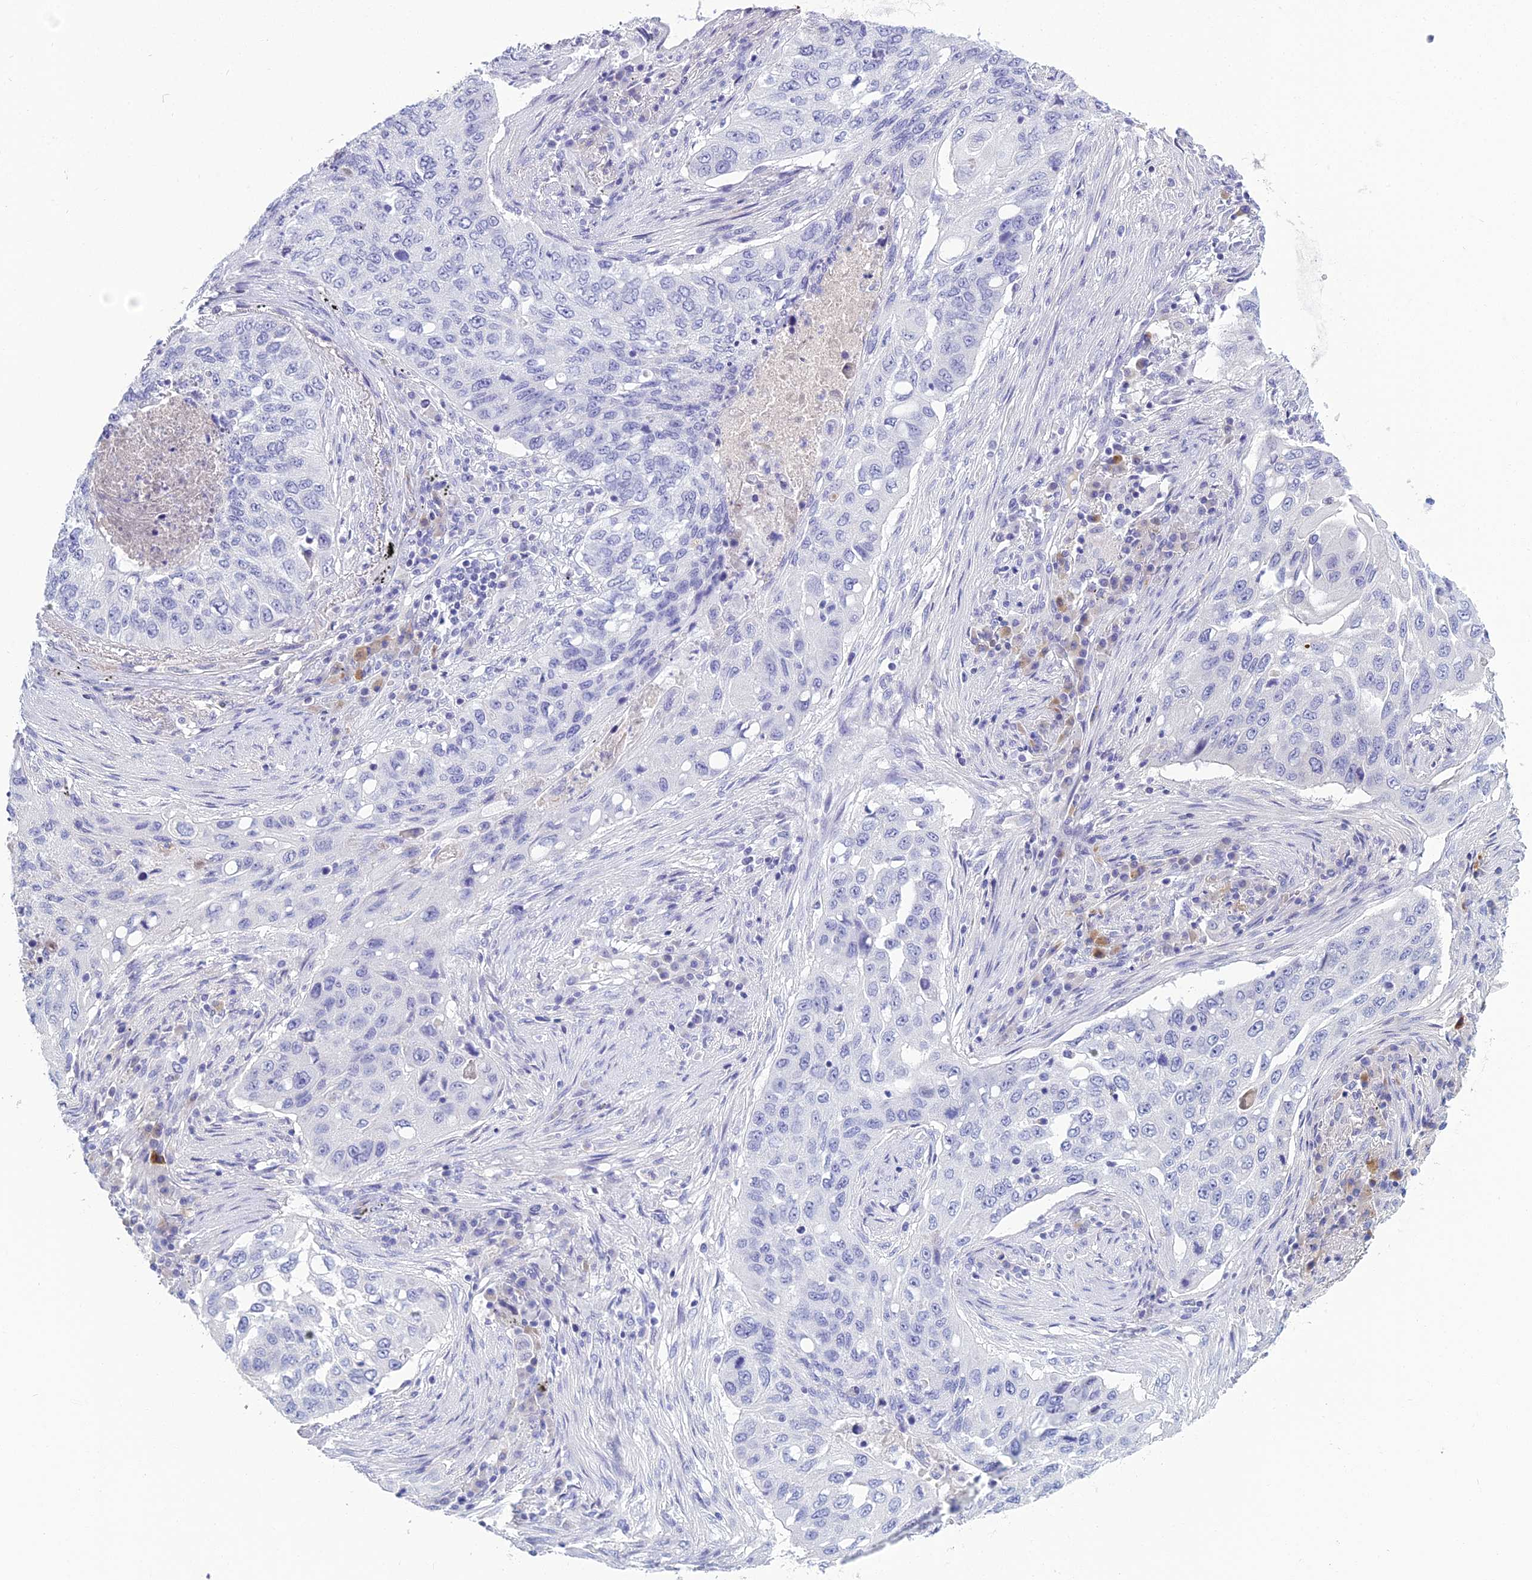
{"staining": {"intensity": "negative", "quantity": "none", "location": "none"}, "tissue": "lung cancer", "cell_type": "Tumor cells", "image_type": "cancer", "snomed": [{"axis": "morphology", "description": "Squamous cell carcinoma, NOS"}, {"axis": "topography", "description": "Lung"}], "caption": "Immunohistochemical staining of lung squamous cell carcinoma demonstrates no significant expression in tumor cells. (DAB (3,3'-diaminobenzidine) immunohistochemistry (IHC), high magnification).", "gene": "MUC13", "patient": {"sex": "female", "age": 63}}